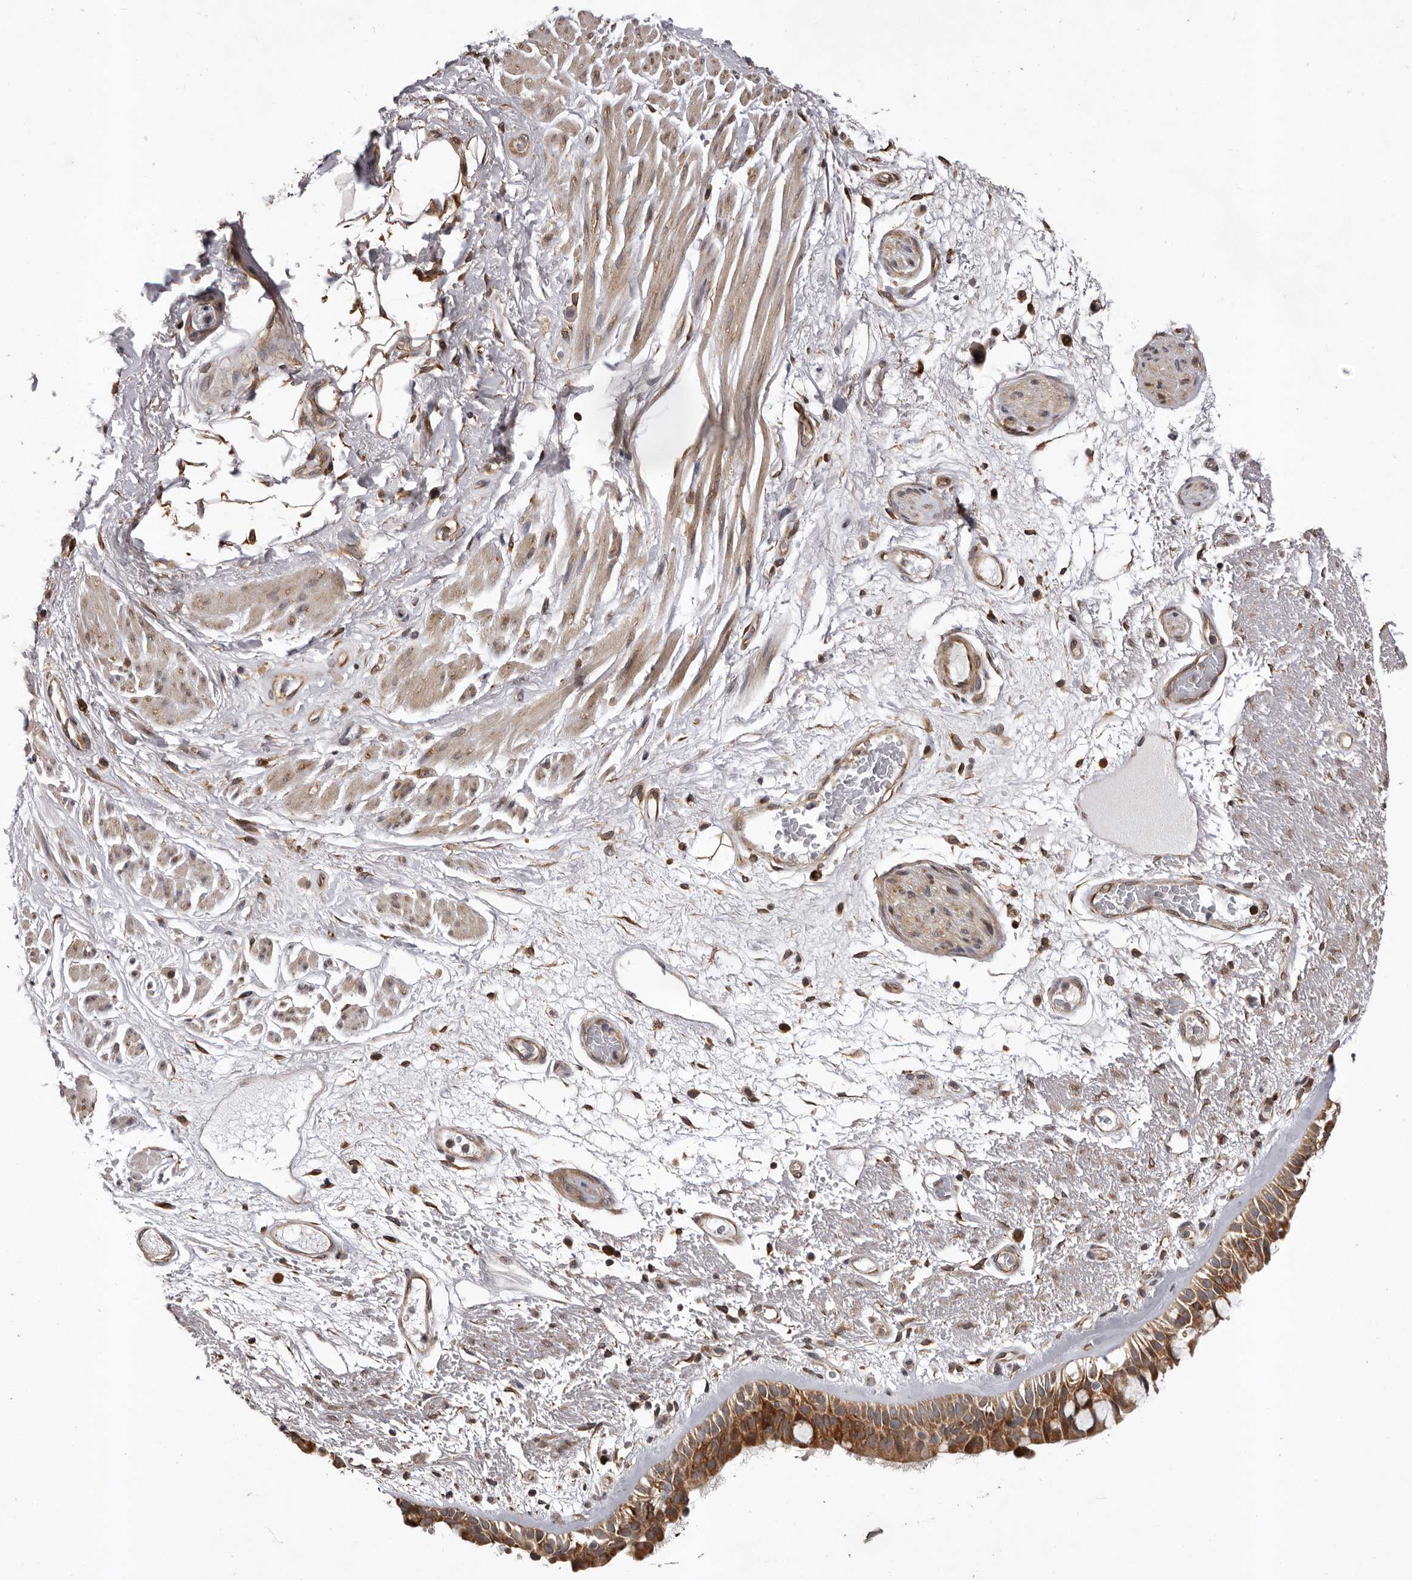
{"staining": {"intensity": "moderate", "quantity": ">75%", "location": "cytoplasmic/membranous"}, "tissue": "bronchus", "cell_type": "Respiratory epithelial cells", "image_type": "normal", "snomed": [{"axis": "morphology", "description": "Normal tissue, NOS"}, {"axis": "morphology", "description": "Squamous cell carcinoma, NOS"}, {"axis": "topography", "description": "Lymph node"}, {"axis": "topography", "description": "Bronchus"}, {"axis": "topography", "description": "Lung"}], "caption": "Immunohistochemistry (IHC) of benign bronchus shows medium levels of moderate cytoplasmic/membranous expression in about >75% of respiratory epithelial cells.", "gene": "GADD45B", "patient": {"sex": "male", "age": 66}}